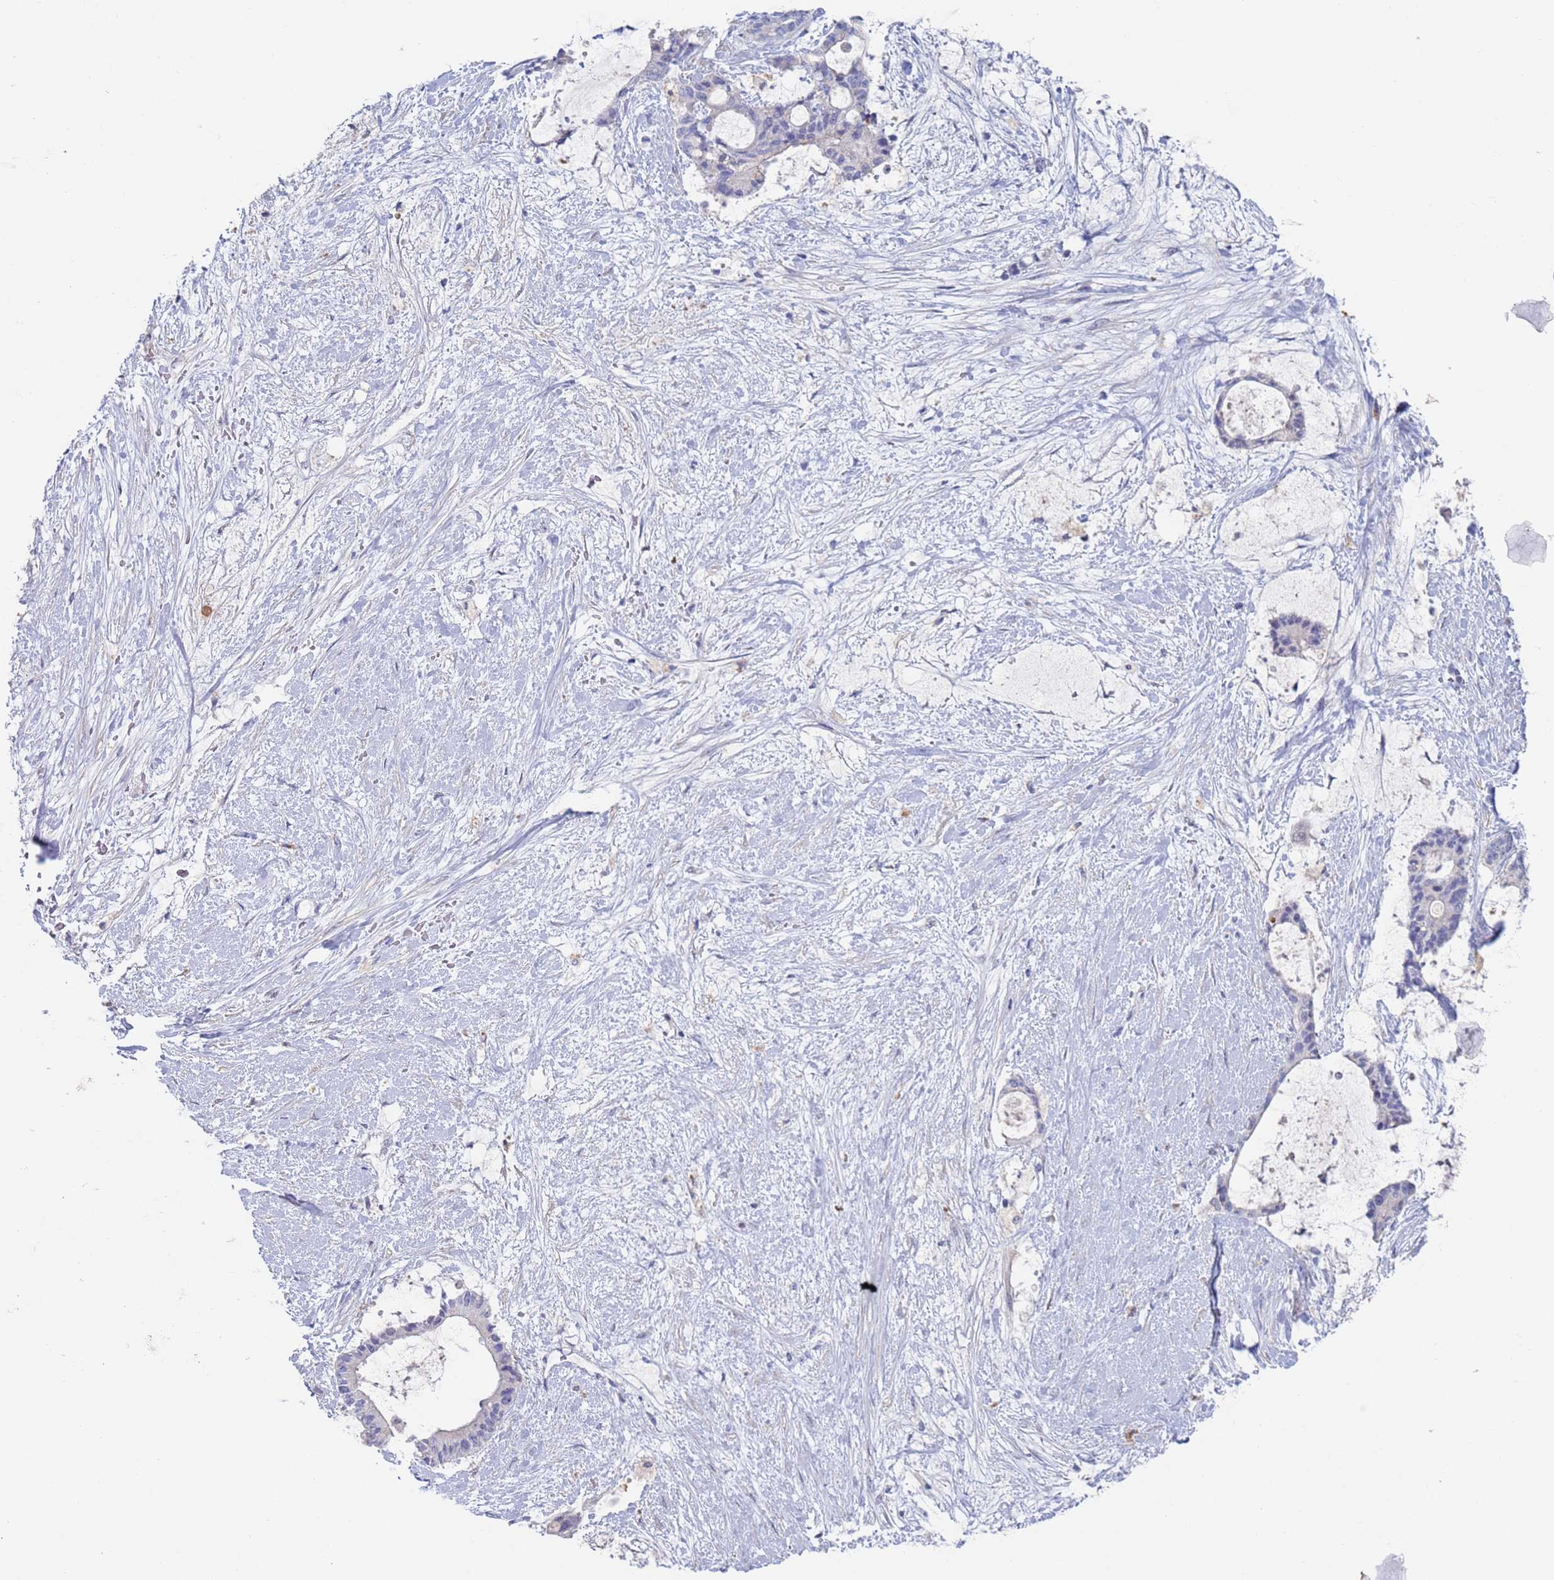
{"staining": {"intensity": "negative", "quantity": "none", "location": "none"}, "tissue": "liver cancer", "cell_type": "Tumor cells", "image_type": "cancer", "snomed": [{"axis": "morphology", "description": "Normal tissue, NOS"}, {"axis": "morphology", "description": "Cholangiocarcinoma"}, {"axis": "topography", "description": "Liver"}, {"axis": "topography", "description": "Peripheral nerve tissue"}], "caption": "The histopathology image shows no staining of tumor cells in liver cancer (cholangiocarcinoma).", "gene": "FUCA1", "patient": {"sex": "female", "age": 73}}